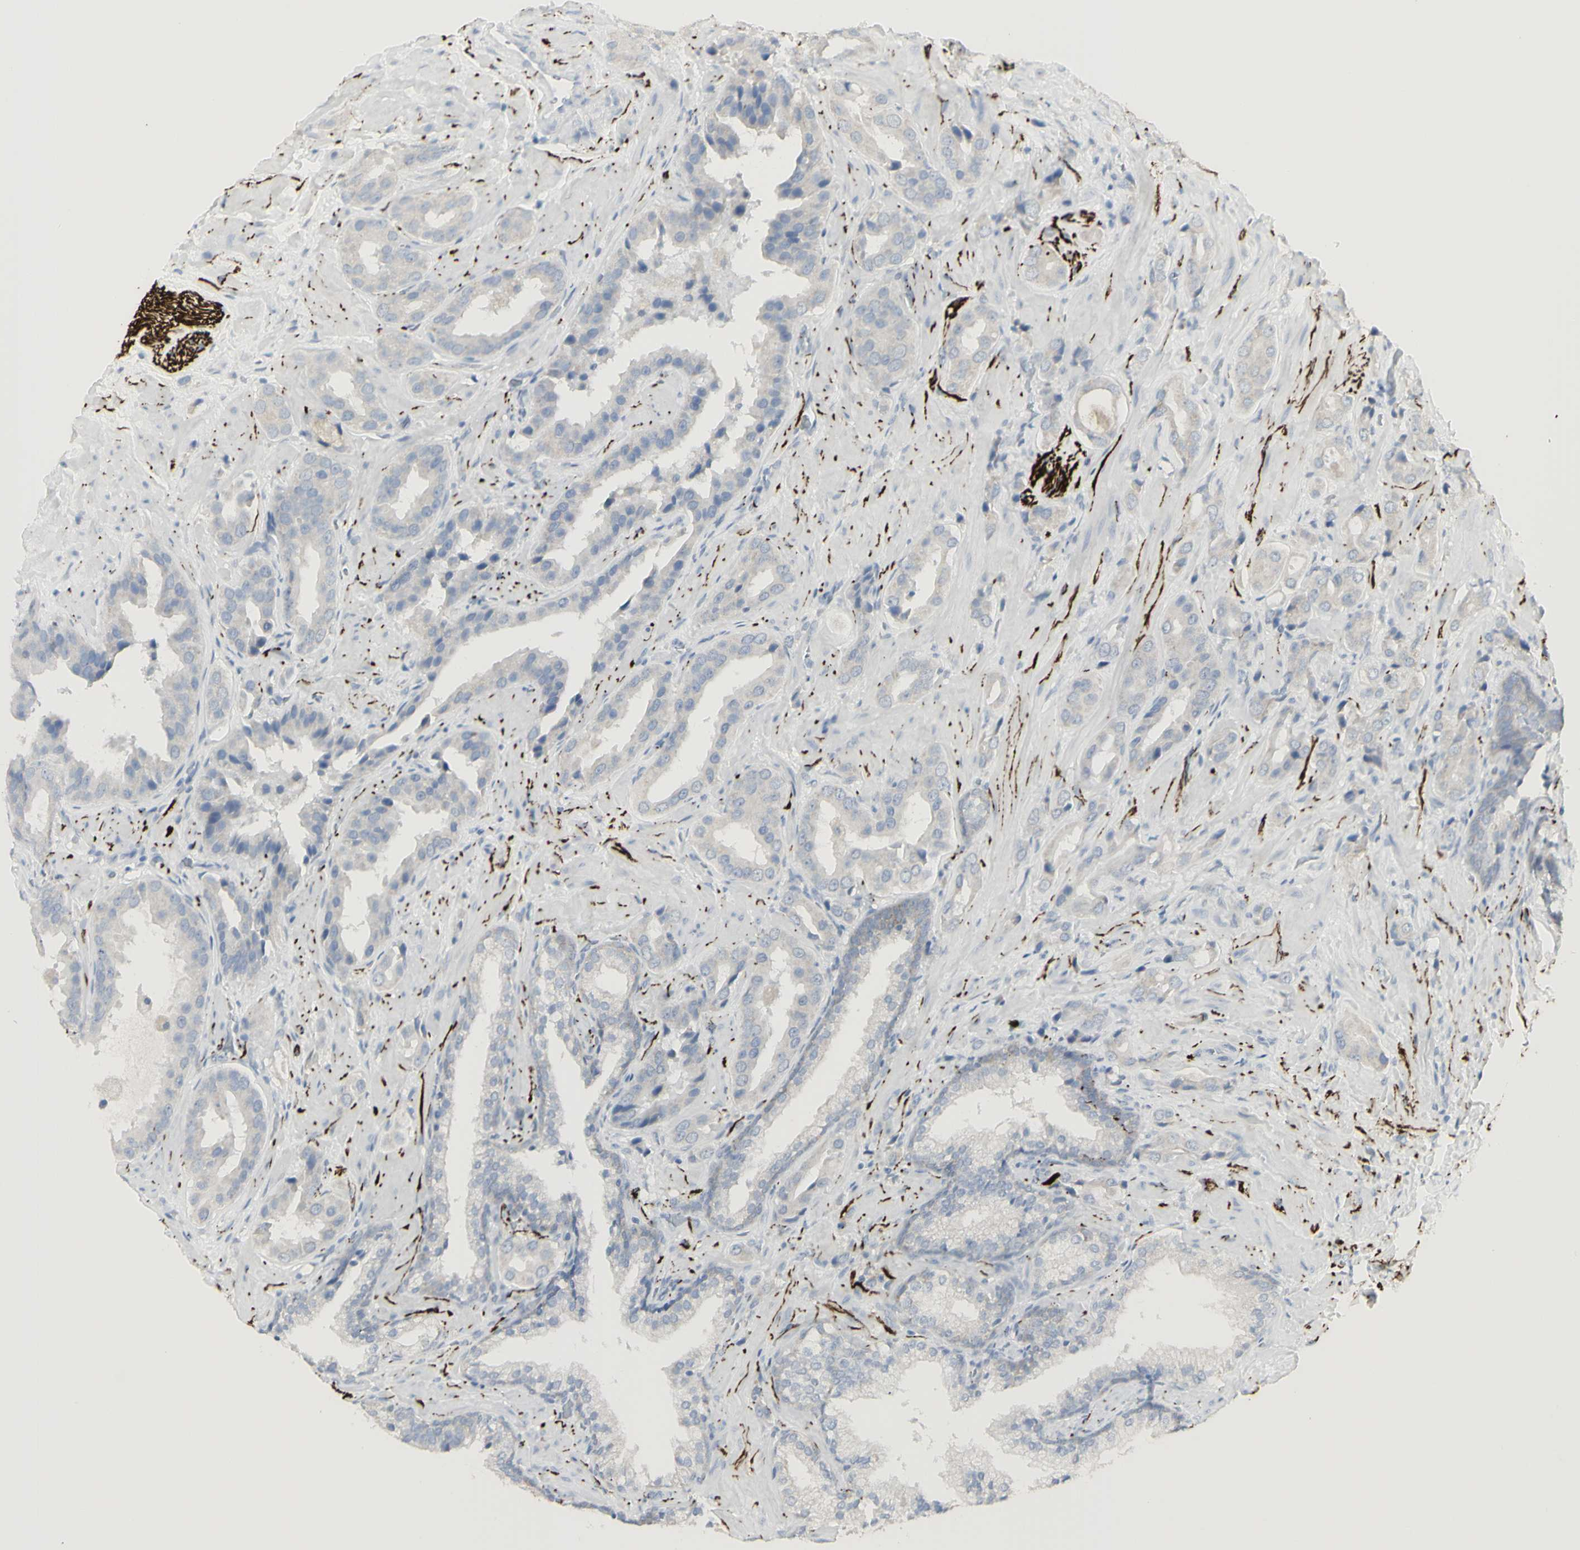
{"staining": {"intensity": "negative", "quantity": "none", "location": "none"}, "tissue": "prostate cancer", "cell_type": "Tumor cells", "image_type": "cancer", "snomed": [{"axis": "morphology", "description": "Adenocarcinoma, High grade"}, {"axis": "topography", "description": "Prostate"}], "caption": "Tumor cells are negative for brown protein staining in prostate cancer (adenocarcinoma (high-grade)). (DAB immunohistochemistry with hematoxylin counter stain).", "gene": "ENSG00000198211", "patient": {"sex": "male", "age": 64}}